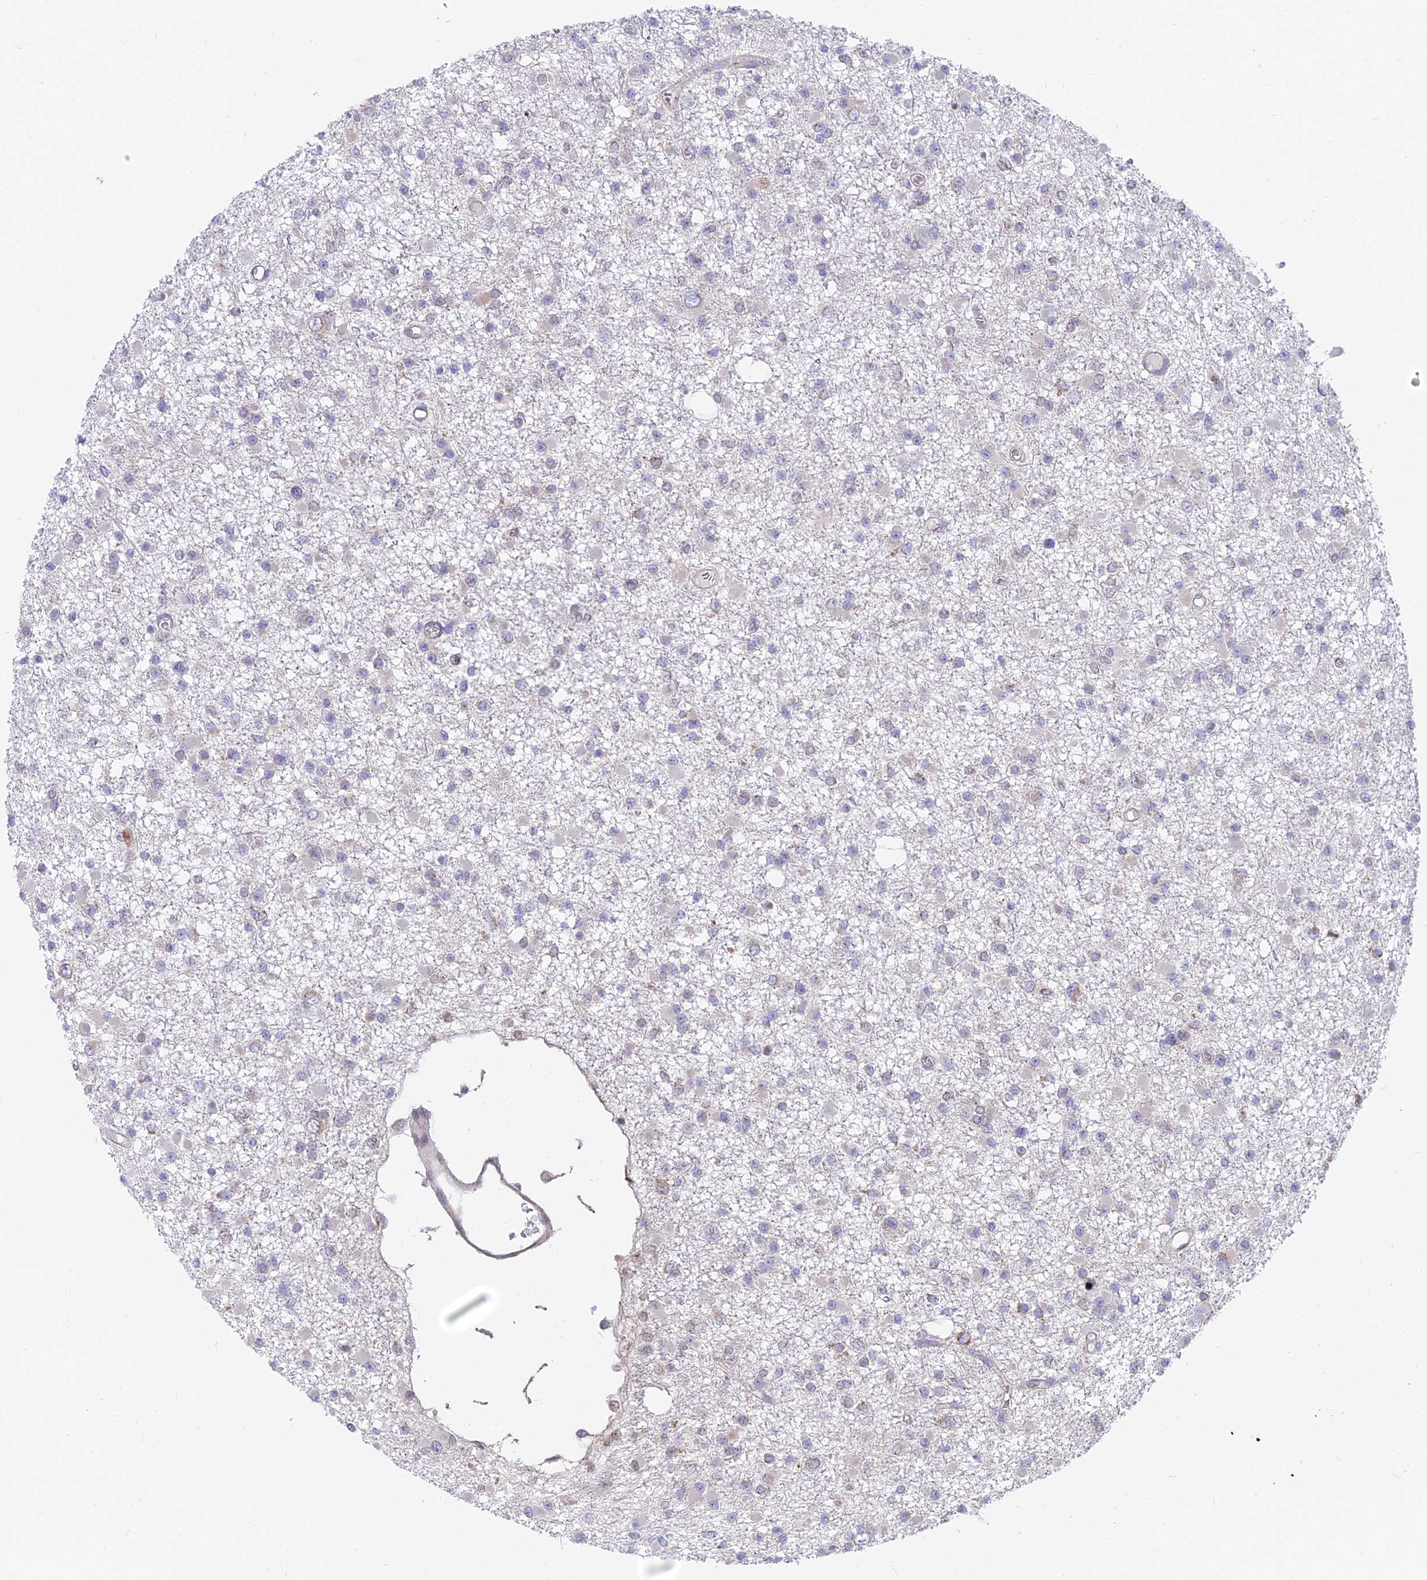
{"staining": {"intensity": "negative", "quantity": "none", "location": "none"}, "tissue": "glioma", "cell_type": "Tumor cells", "image_type": "cancer", "snomed": [{"axis": "morphology", "description": "Glioma, malignant, Low grade"}, {"axis": "topography", "description": "Brain"}], "caption": "The IHC micrograph has no significant positivity in tumor cells of low-grade glioma (malignant) tissue.", "gene": "TBC1D20", "patient": {"sex": "female", "age": 22}}